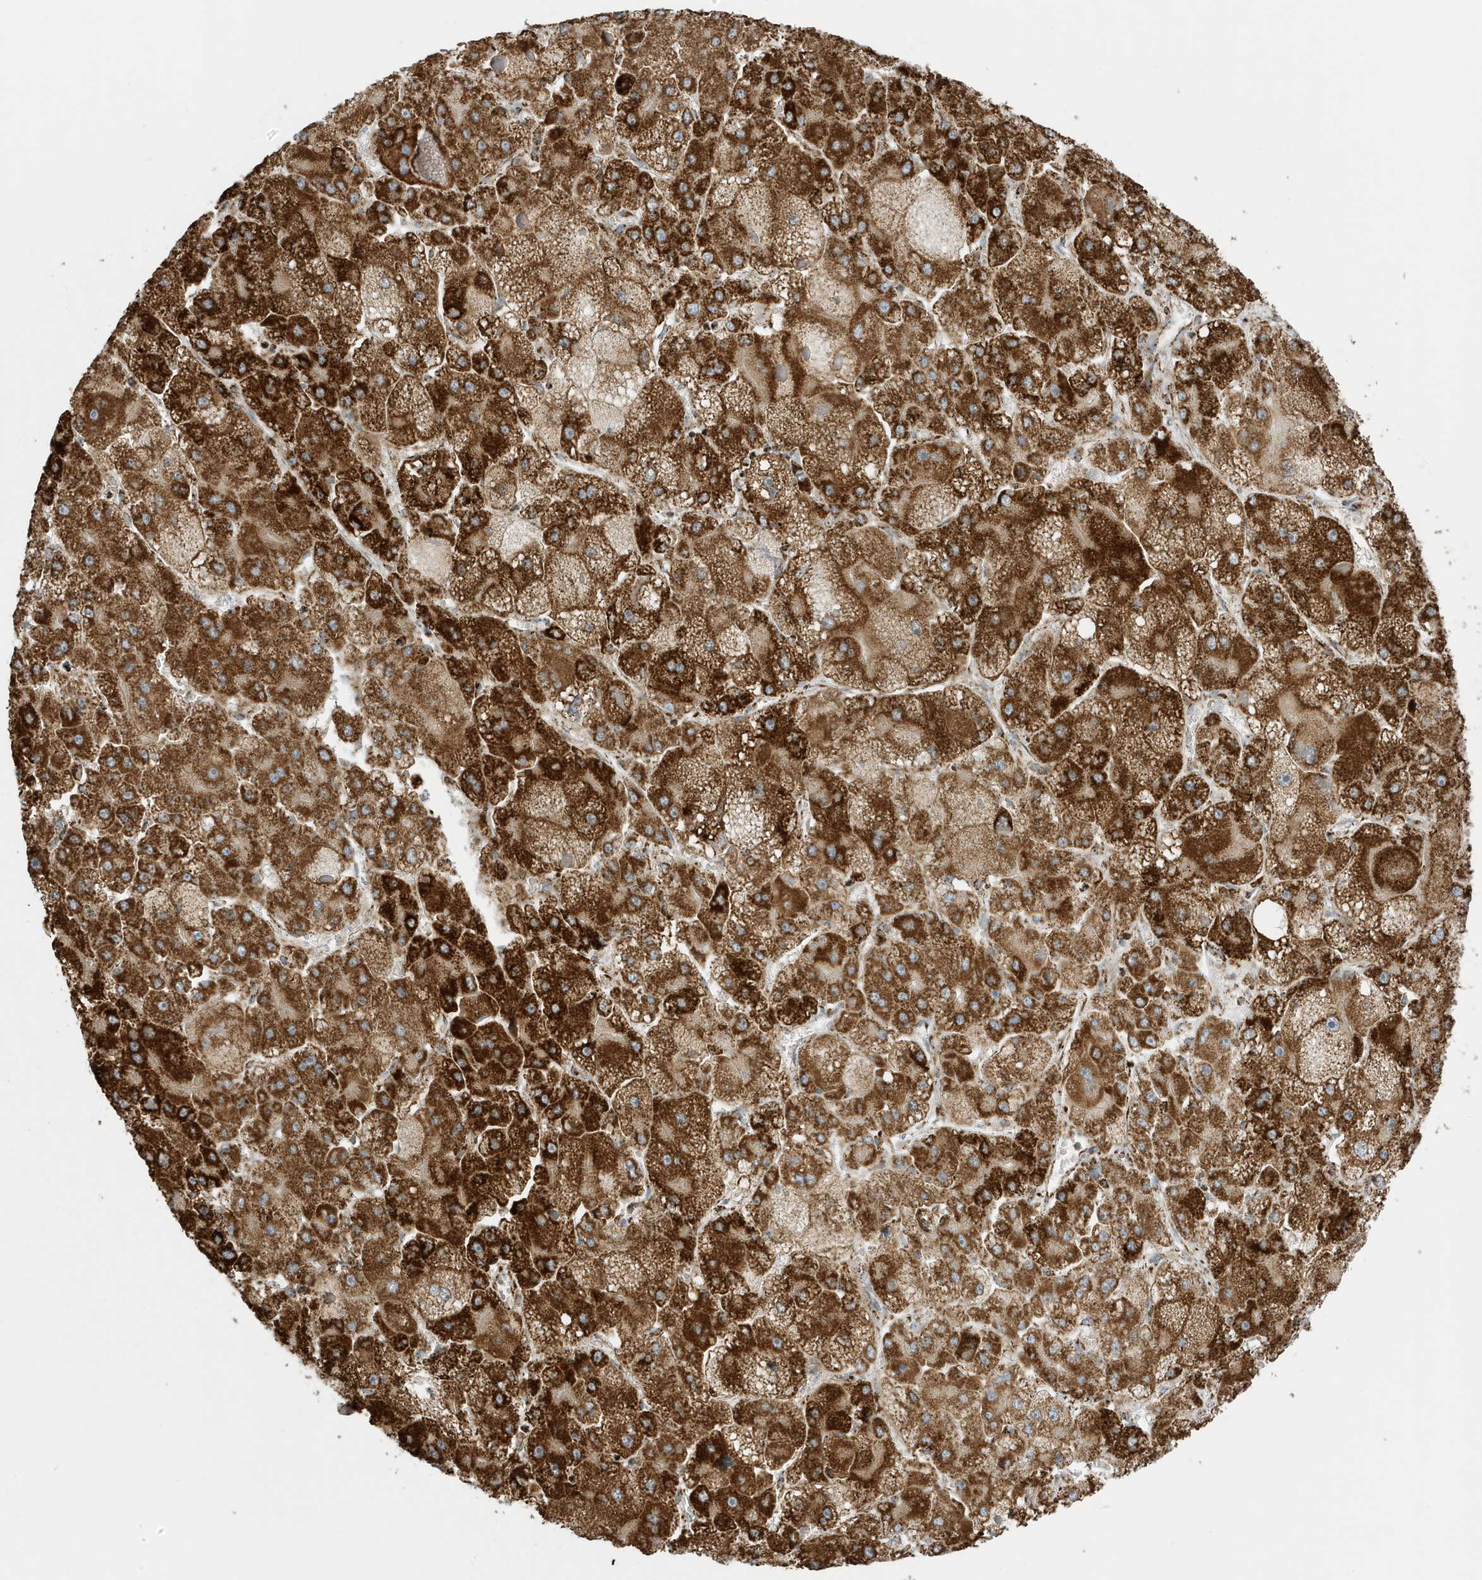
{"staining": {"intensity": "strong", "quantity": ">75%", "location": "cytoplasmic/membranous"}, "tissue": "liver cancer", "cell_type": "Tumor cells", "image_type": "cancer", "snomed": [{"axis": "morphology", "description": "Carcinoma, Hepatocellular, NOS"}, {"axis": "topography", "description": "Liver"}], "caption": "Protein expression analysis of human hepatocellular carcinoma (liver) reveals strong cytoplasmic/membranous staining in approximately >75% of tumor cells.", "gene": "ATP5ME", "patient": {"sex": "female", "age": 73}}